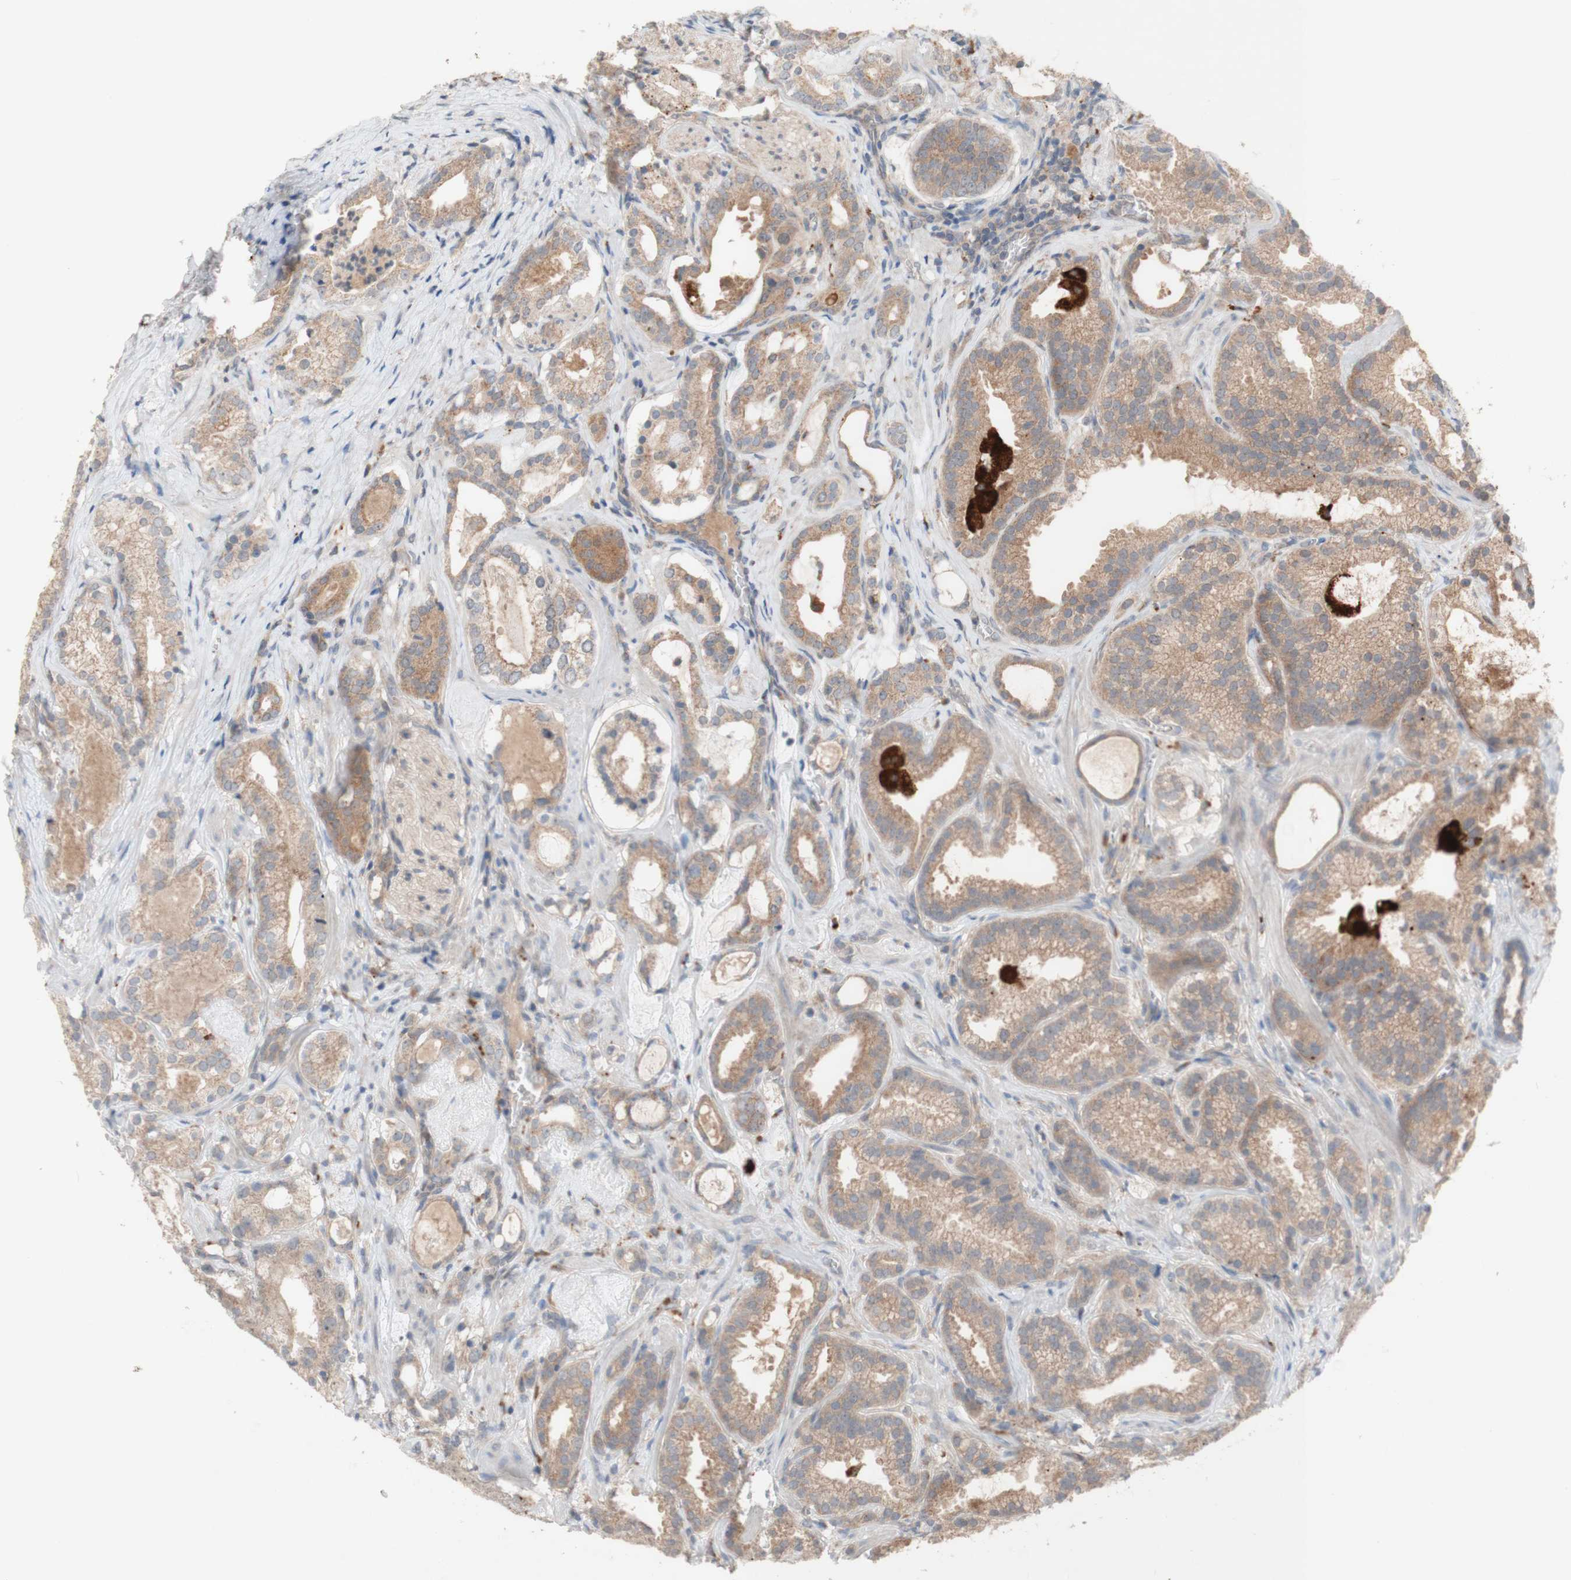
{"staining": {"intensity": "moderate", "quantity": ">75%", "location": "cytoplasmic/membranous"}, "tissue": "prostate cancer", "cell_type": "Tumor cells", "image_type": "cancer", "snomed": [{"axis": "morphology", "description": "Adenocarcinoma, Low grade"}, {"axis": "topography", "description": "Prostate"}], "caption": "Immunohistochemistry photomicrograph of neoplastic tissue: prostate cancer (low-grade adenocarcinoma) stained using IHC exhibits medium levels of moderate protein expression localized specifically in the cytoplasmic/membranous of tumor cells, appearing as a cytoplasmic/membranous brown color.", "gene": "PEX2", "patient": {"sex": "male", "age": 59}}